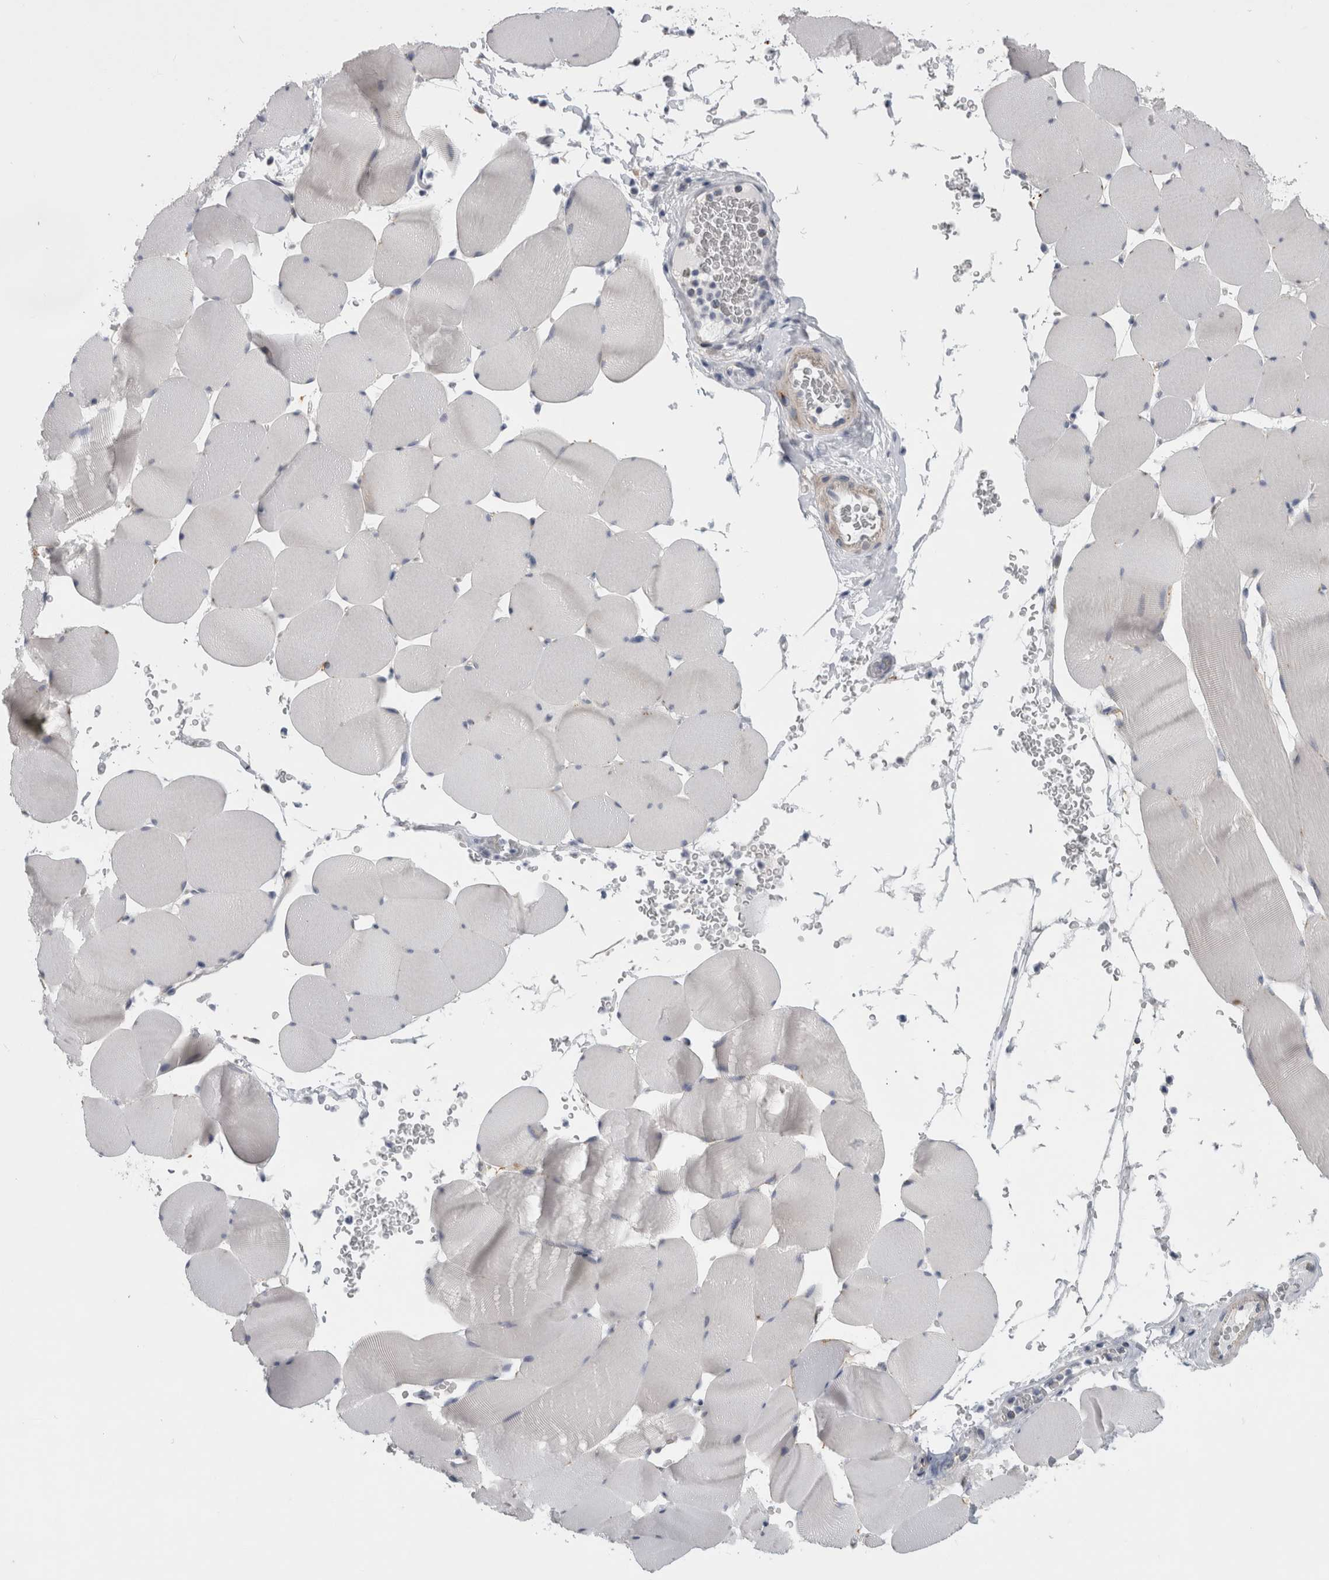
{"staining": {"intensity": "negative", "quantity": "none", "location": "none"}, "tissue": "skeletal muscle", "cell_type": "Myocytes", "image_type": "normal", "snomed": [{"axis": "morphology", "description": "Normal tissue, NOS"}, {"axis": "topography", "description": "Skeletal muscle"}], "caption": "Protein analysis of benign skeletal muscle exhibits no significant positivity in myocytes. (IHC, brightfield microscopy, high magnification).", "gene": "DNAJC24", "patient": {"sex": "male", "age": 62}}